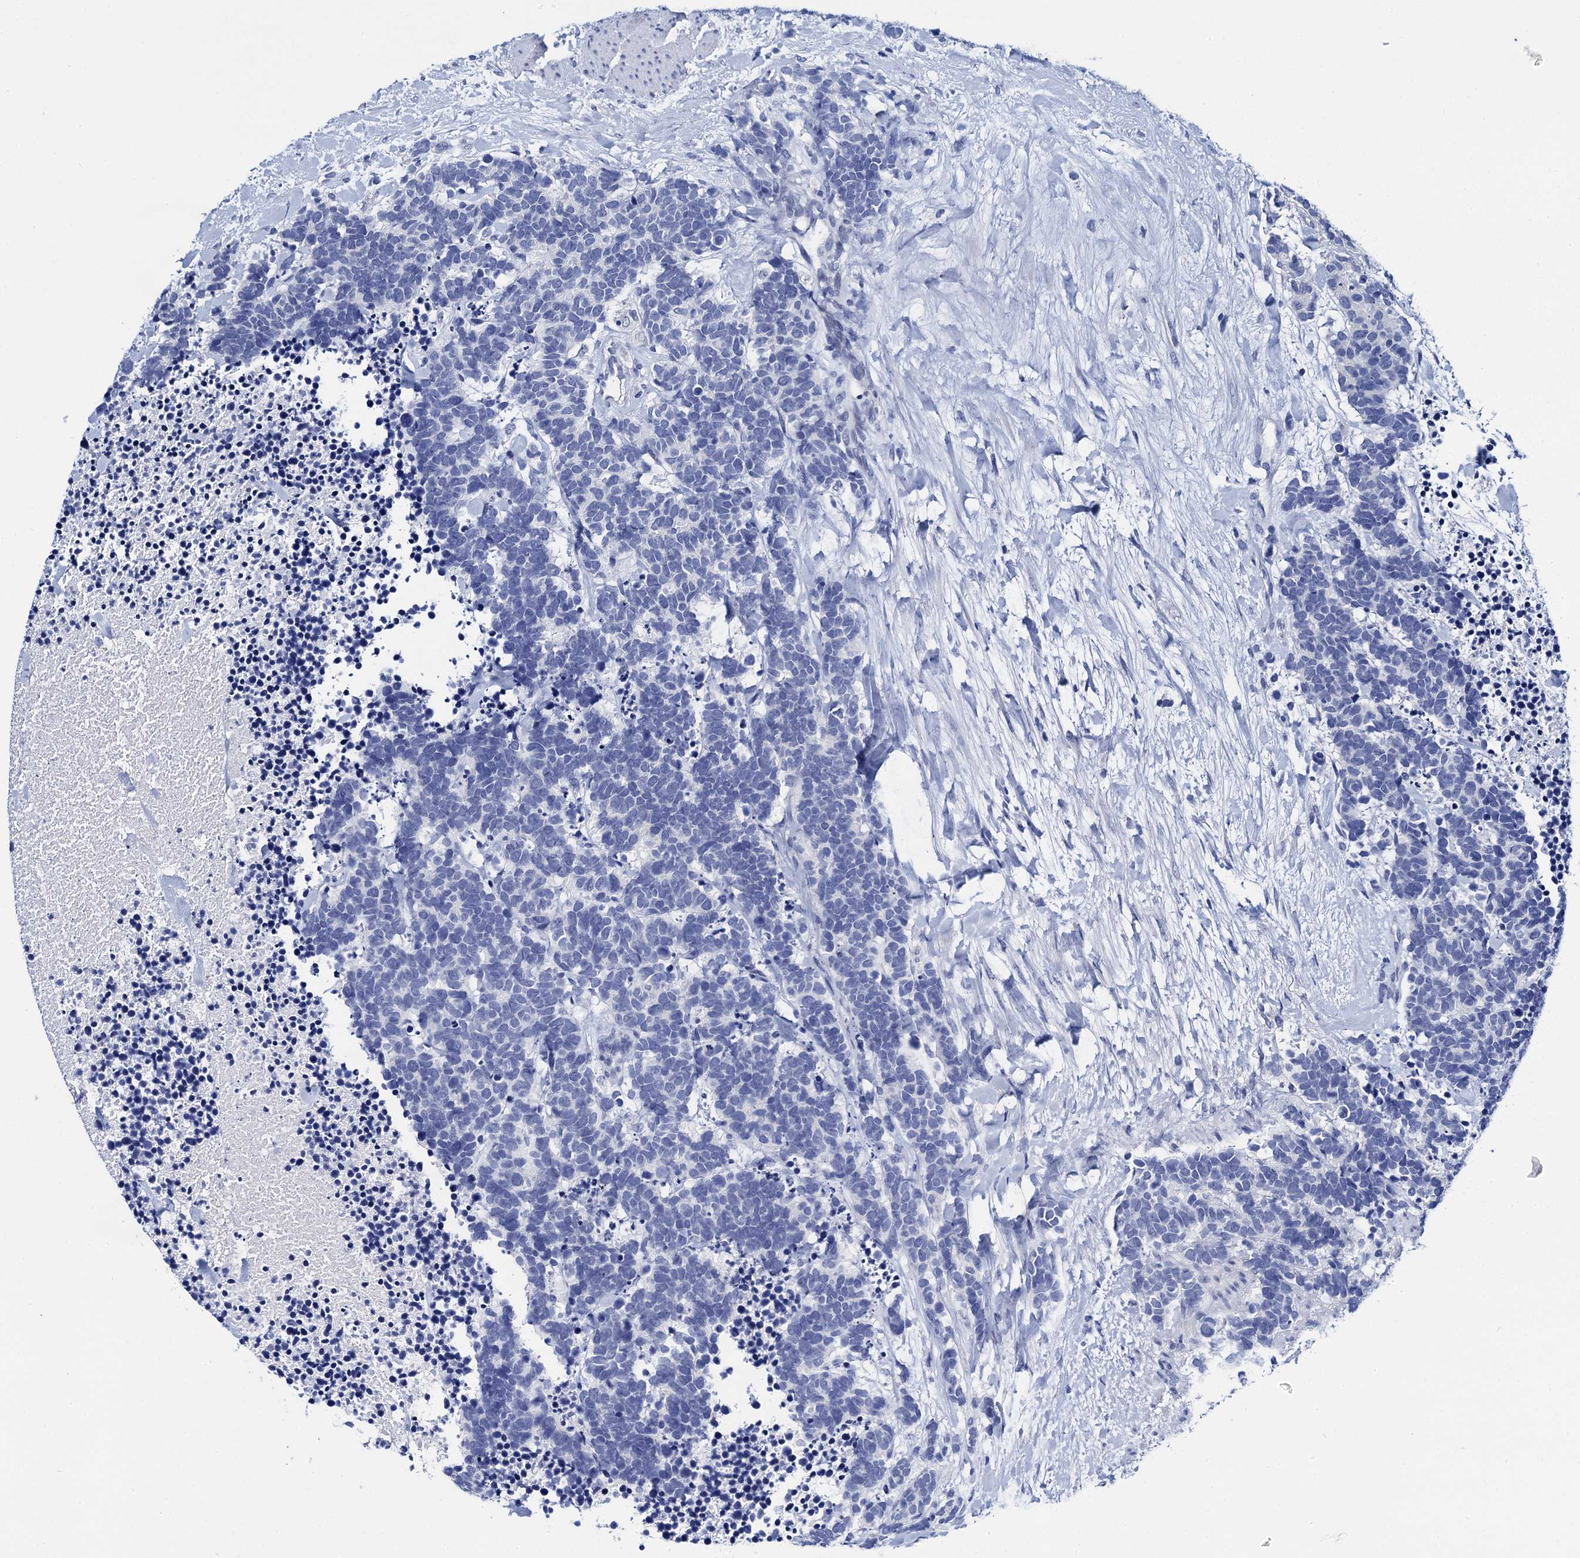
{"staining": {"intensity": "negative", "quantity": "none", "location": "none"}, "tissue": "carcinoid", "cell_type": "Tumor cells", "image_type": "cancer", "snomed": [{"axis": "morphology", "description": "Carcinoma, NOS"}, {"axis": "morphology", "description": "Carcinoid, malignant, NOS"}, {"axis": "topography", "description": "Prostate"}], "caption": "Histopathology image shows no significant protein staining in tumor cells of carcinoid. (IHC, brightfield microscopy, high magnification).", "gene": "LYPD3", "patient": {"sex": "male", "age": 57}}